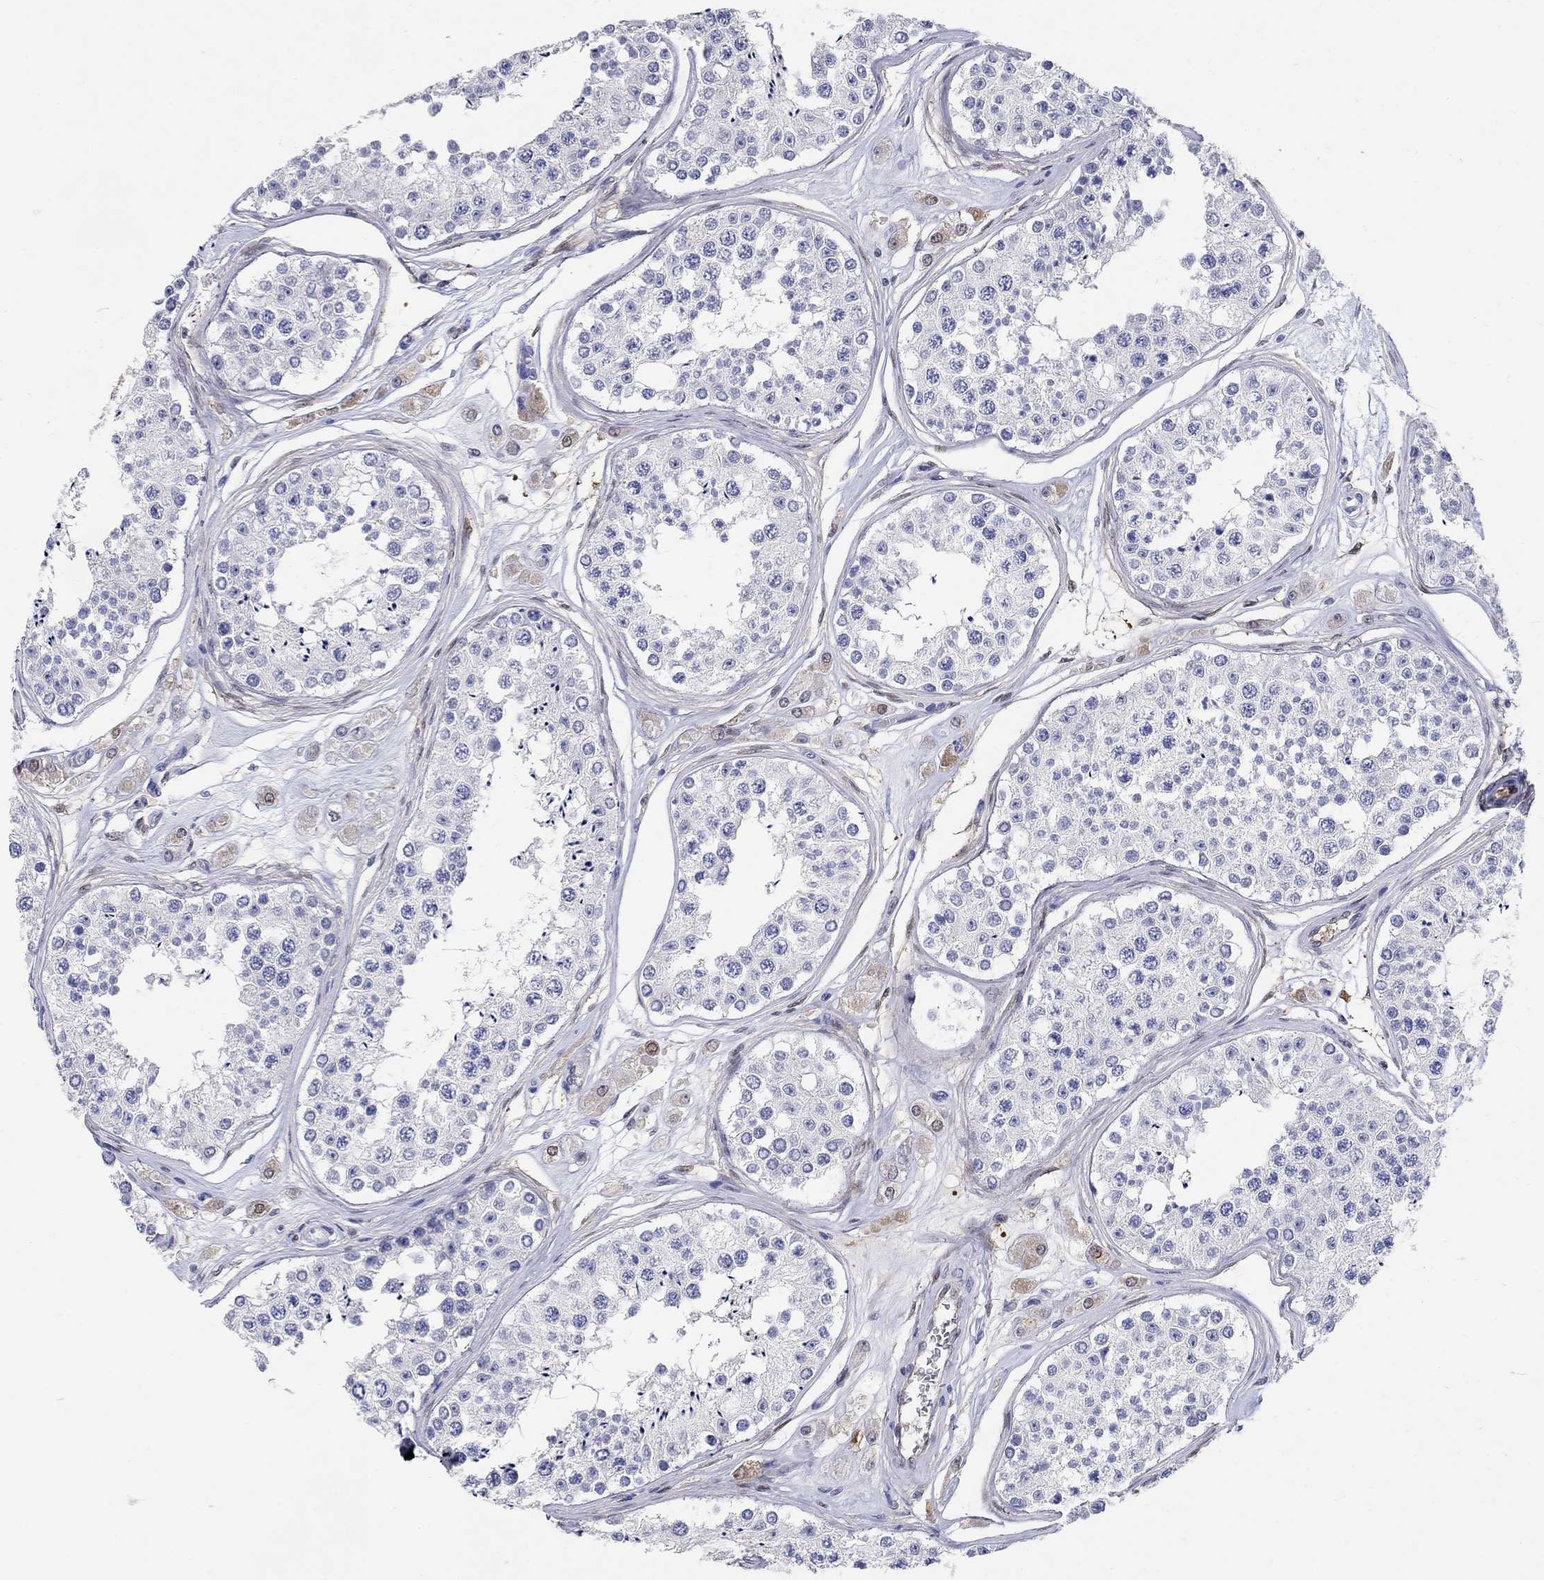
{"staining": {"intensity": "negative", "quantity": "none", "location": "none"}, "tissue": "testis", "cell_type": "Cells in seminiferous ducts", "image_type": "normal", "snomed": [{"axis": "morphology", "description": "Normal tissue, NOS"}, {"axis": "topography", "description": "Testis"}], "caption": "High power microscopy micrograph of an IHC photomicrograph of normal testis, revealing no significant positivity in cells in seminiferous ducts. (Stains: DAB immunohistochemistry with hematoxylin counter stain, Microscopy: brightfield microscopy at high magnification).", "gene": "AKR1C1", "patient": {"sex": "male", "age": 25}}